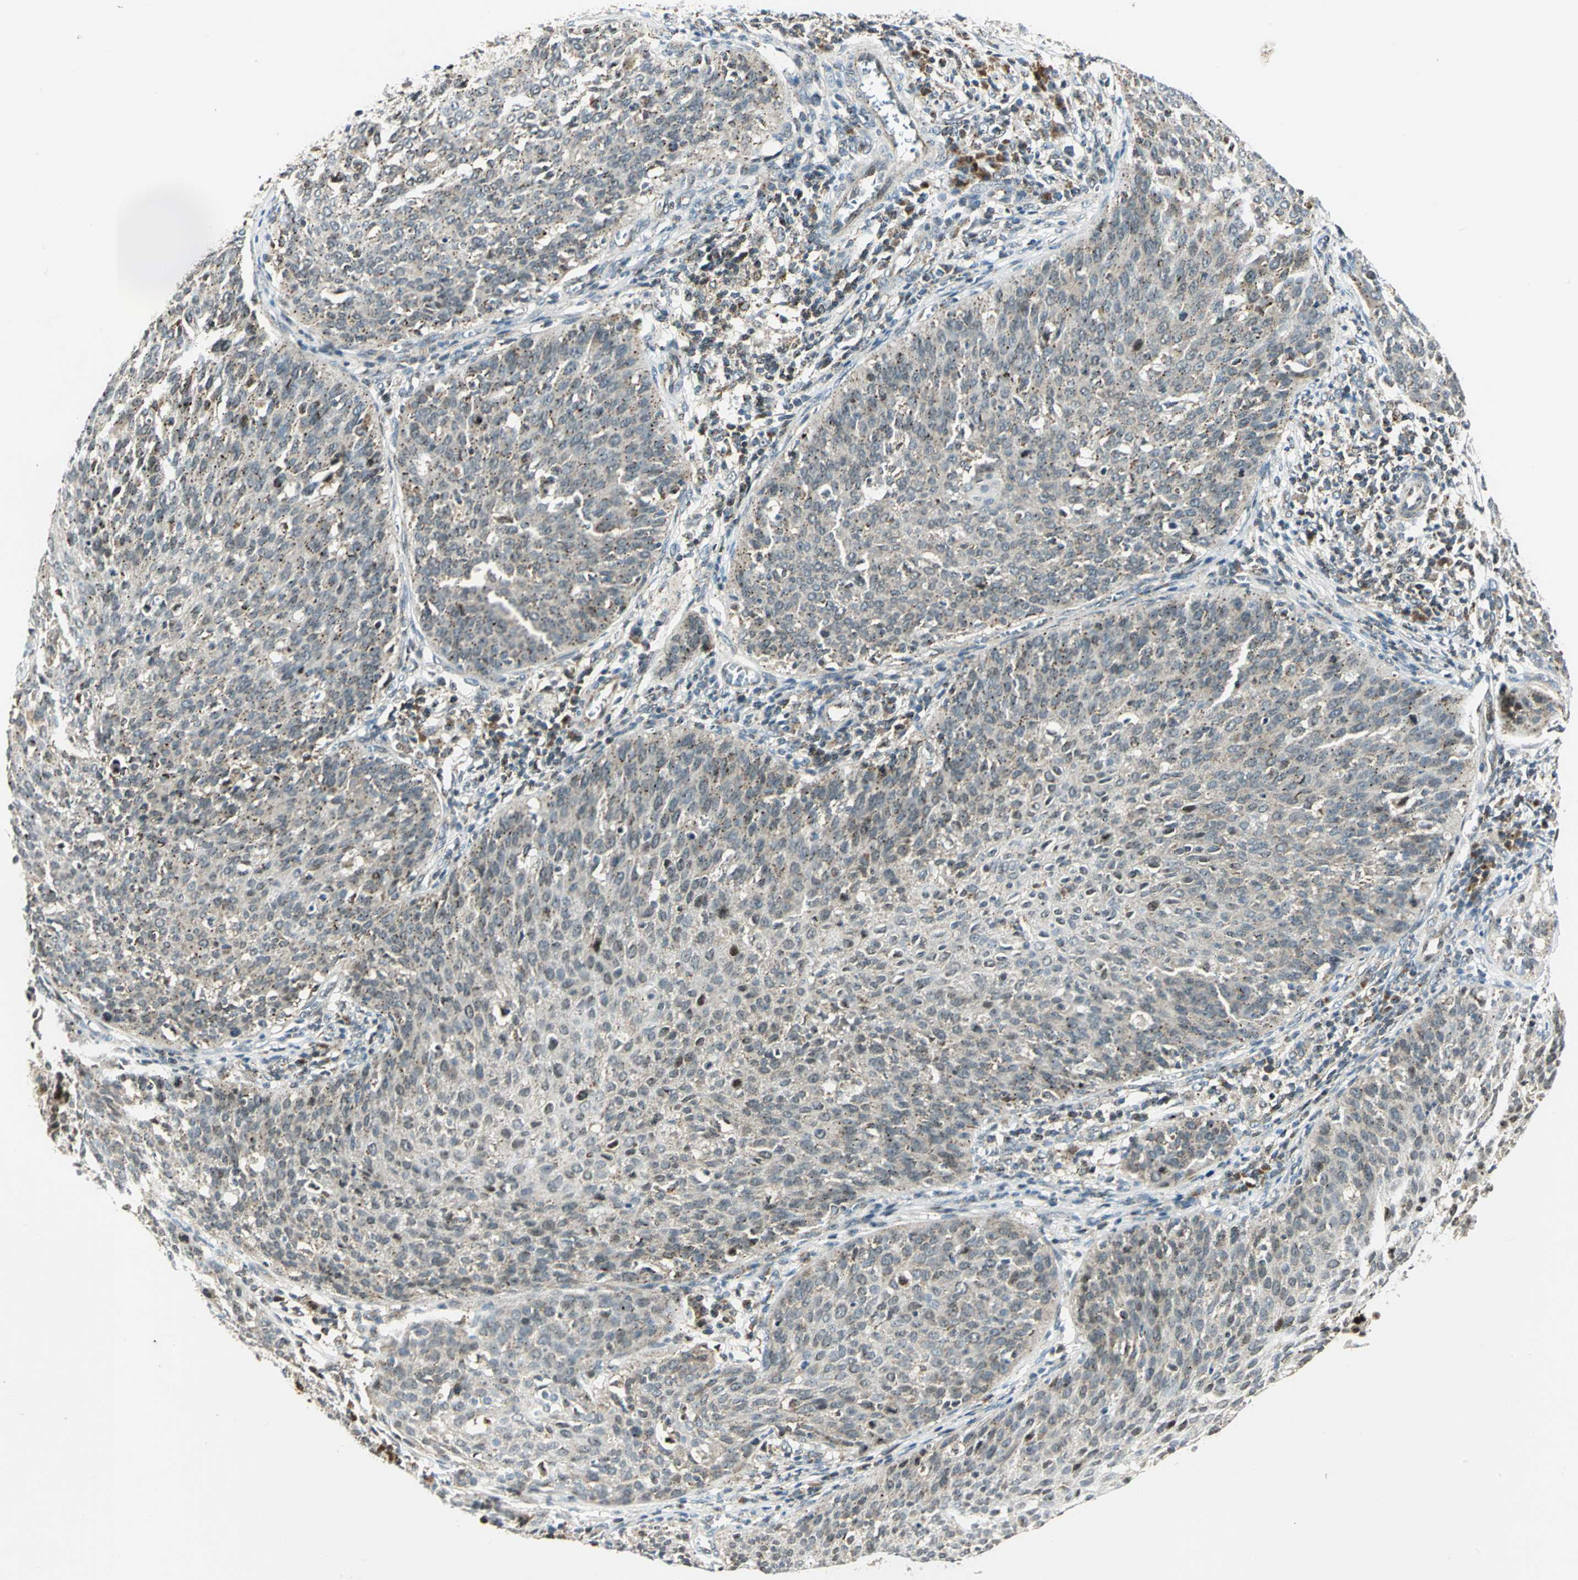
{"staining": {"intensity": "weak", "quantity": "25%-75%", "location": "cytoplasmic/membranous"}, "tissue": "cervical cancer", "cell_type": "Tumor cells", "image_type": "cancer", "snomed": [{"axis": "morphology", "description": "Squamous cell carcinoma, NOS"}, {"axis": "topography", "description": "Cervix"}], "caption": "An immunohistochemistry micrograph of tumor tissue is shown. Protein staining in brown shows weak cytoplasmic/membranous positivity in cervical cancer (squamous cell carcinoma) within tumor cells. (DAB = brown stain, brightfield microscopy at high magnification).", "gene": "ATP6V1A", "patient": {"sex": "female", "age": 38}}